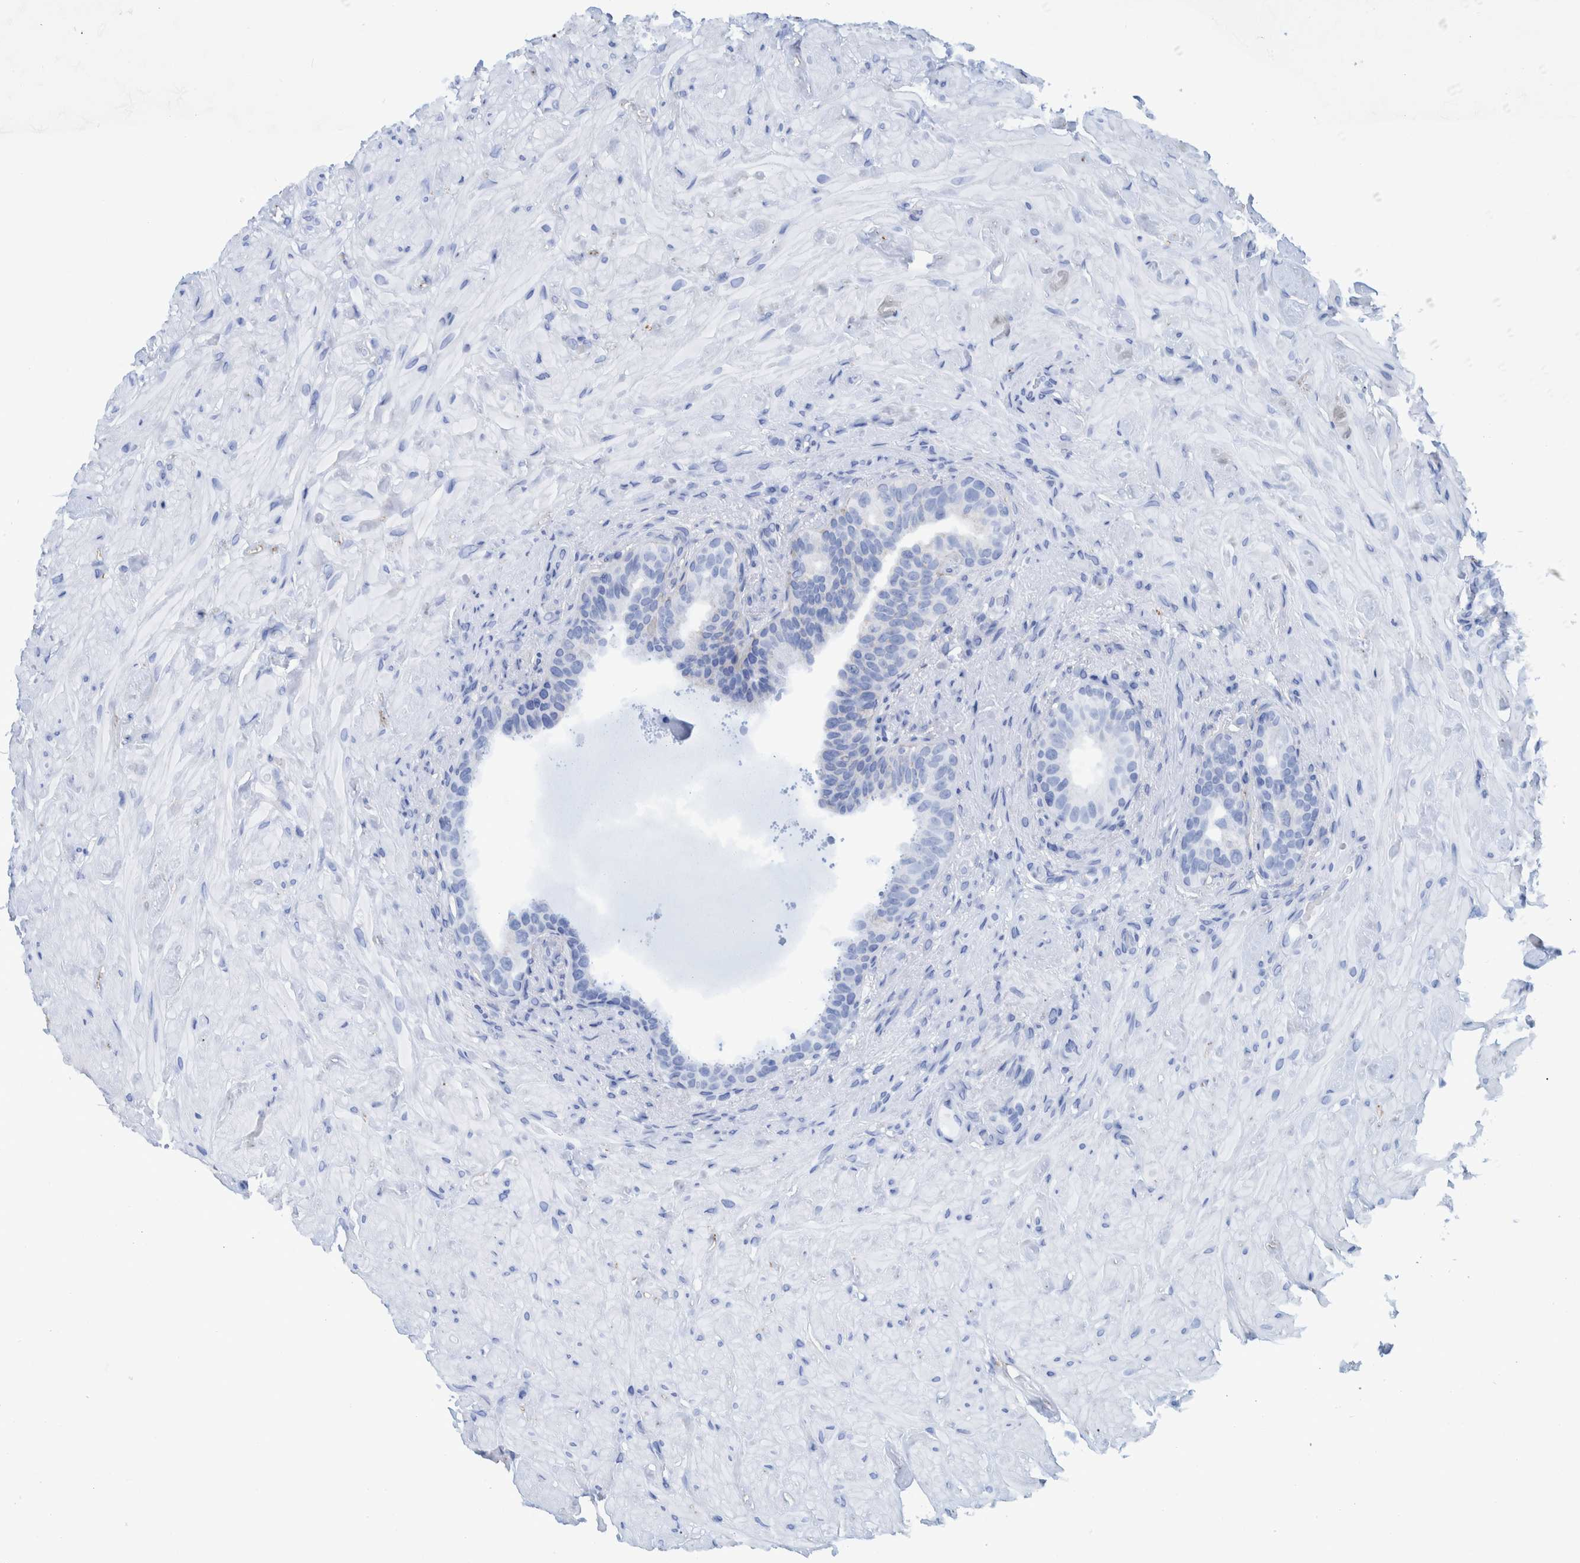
{"staining": {"intensity": "strong", "quantity": "25%-75%", "location": "cytoplasmic/membranous"}, "tissue": "seminal vesicle", "cell_type": "Glandular cells", "image_type": "normal", "snomed": [{"axis": "morphology", "description": "Normal tissue, NOS"}, {"axis": "topography", "description": "Seminal veicle"}], "caption": "A high-resolution photomicrograph shows immunohistochemistry staining of unremarkable seminal vesicle, which exhibits strong cytoplasmic/membranous positivity in approximately 25%-75% of glandular cells.", "gene": "BZW2", "patient": {"sex": "male", "age": 68}}